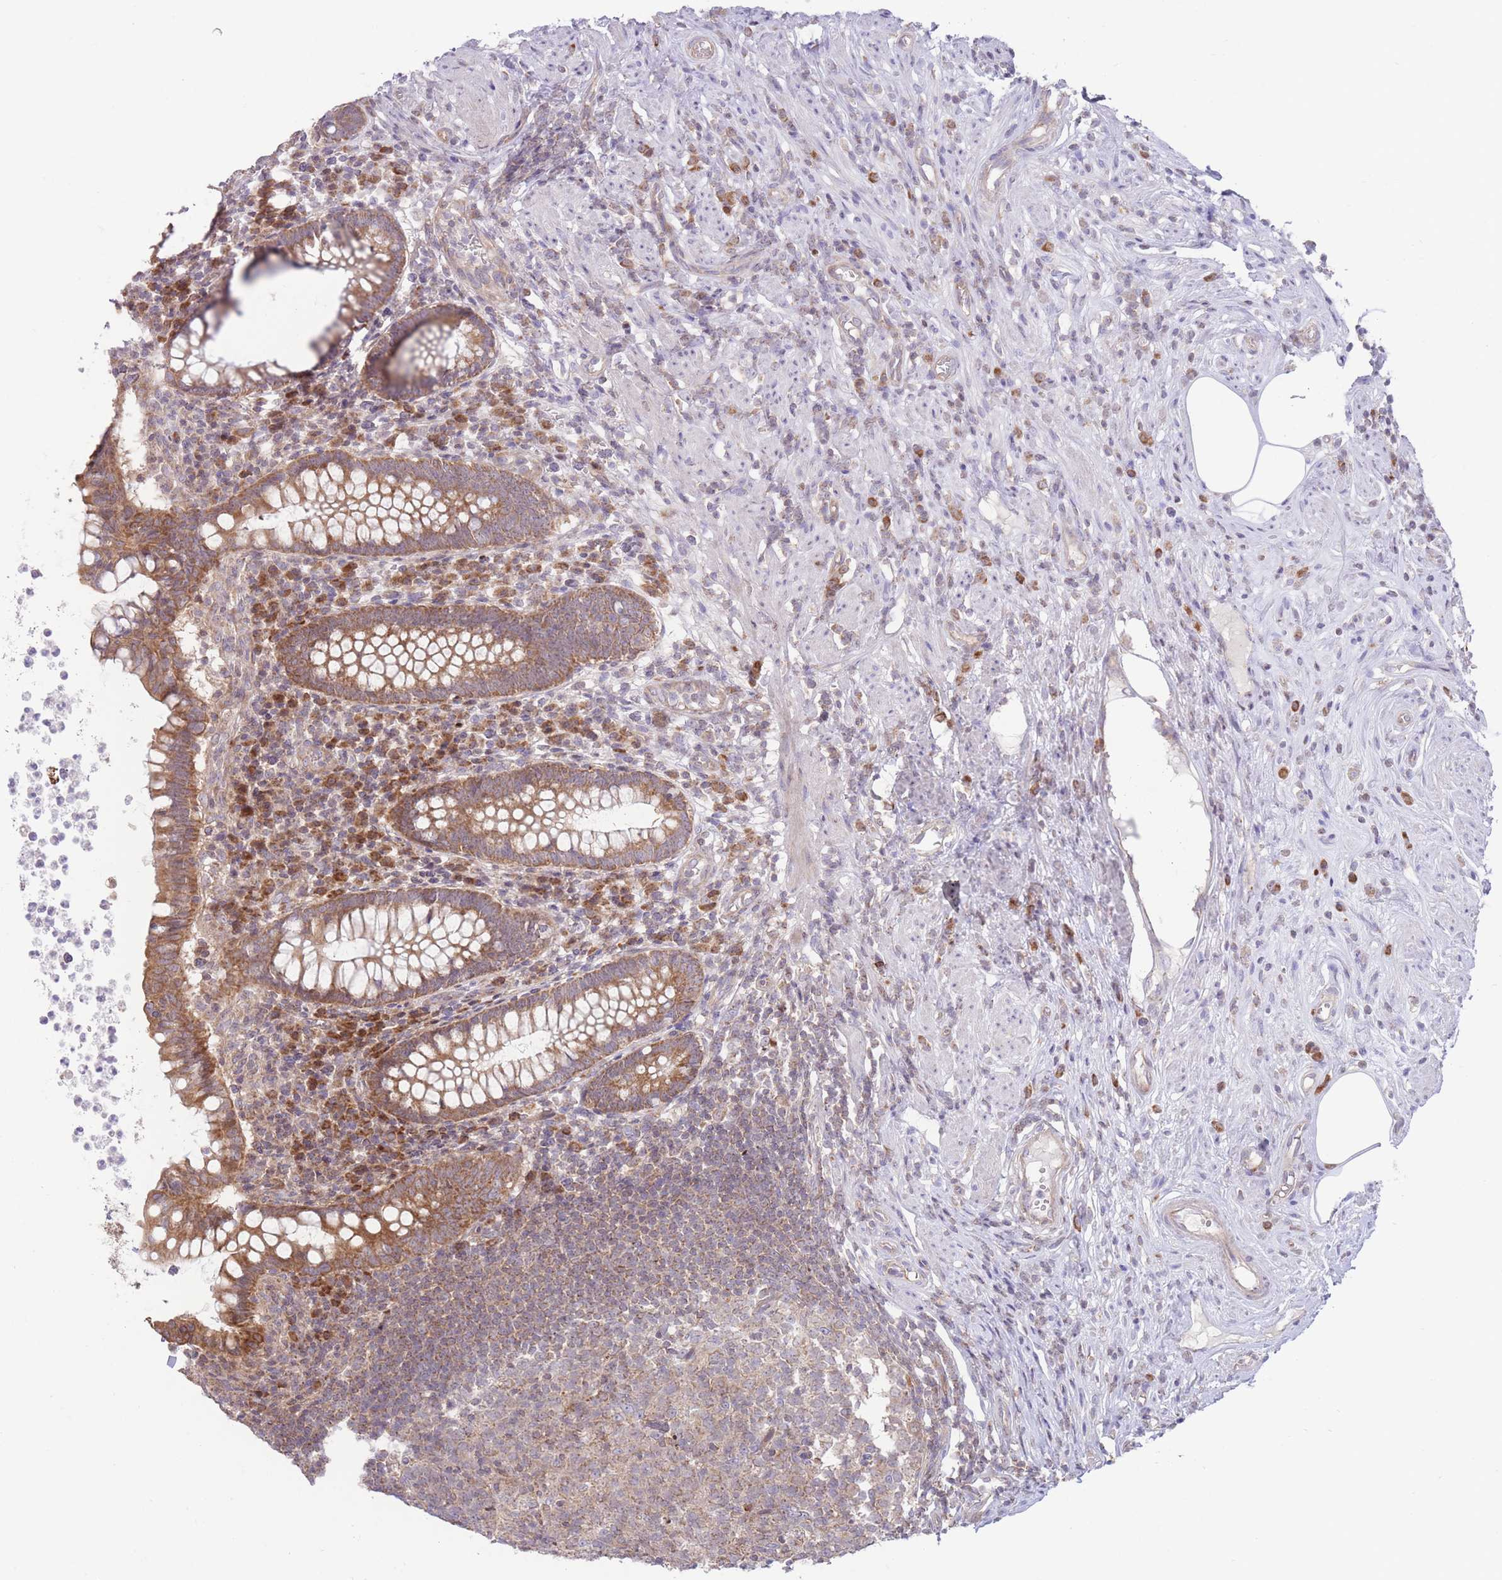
{"staining": {"intensity": "moderate", "quantity": ">75%", "location": "cytoplasmic/membranous"}, "tissue": "appendix", "cell_type": "Glandular cells", "image_type": "normal", "snomed": [{"axis": "morphology", "description": "Normal tissue, NOS"}, {"axis": "topography", "description": "Appendix"}], "caption": "Approximately >75% of glandular cells in unremarkable human appendix display moderate cytoplasmic/membranous protein staining as visualized by brown immunohistochemical staining.", "gene": "BOLA2B", "patient": {"sex": "female", "age": 56}}